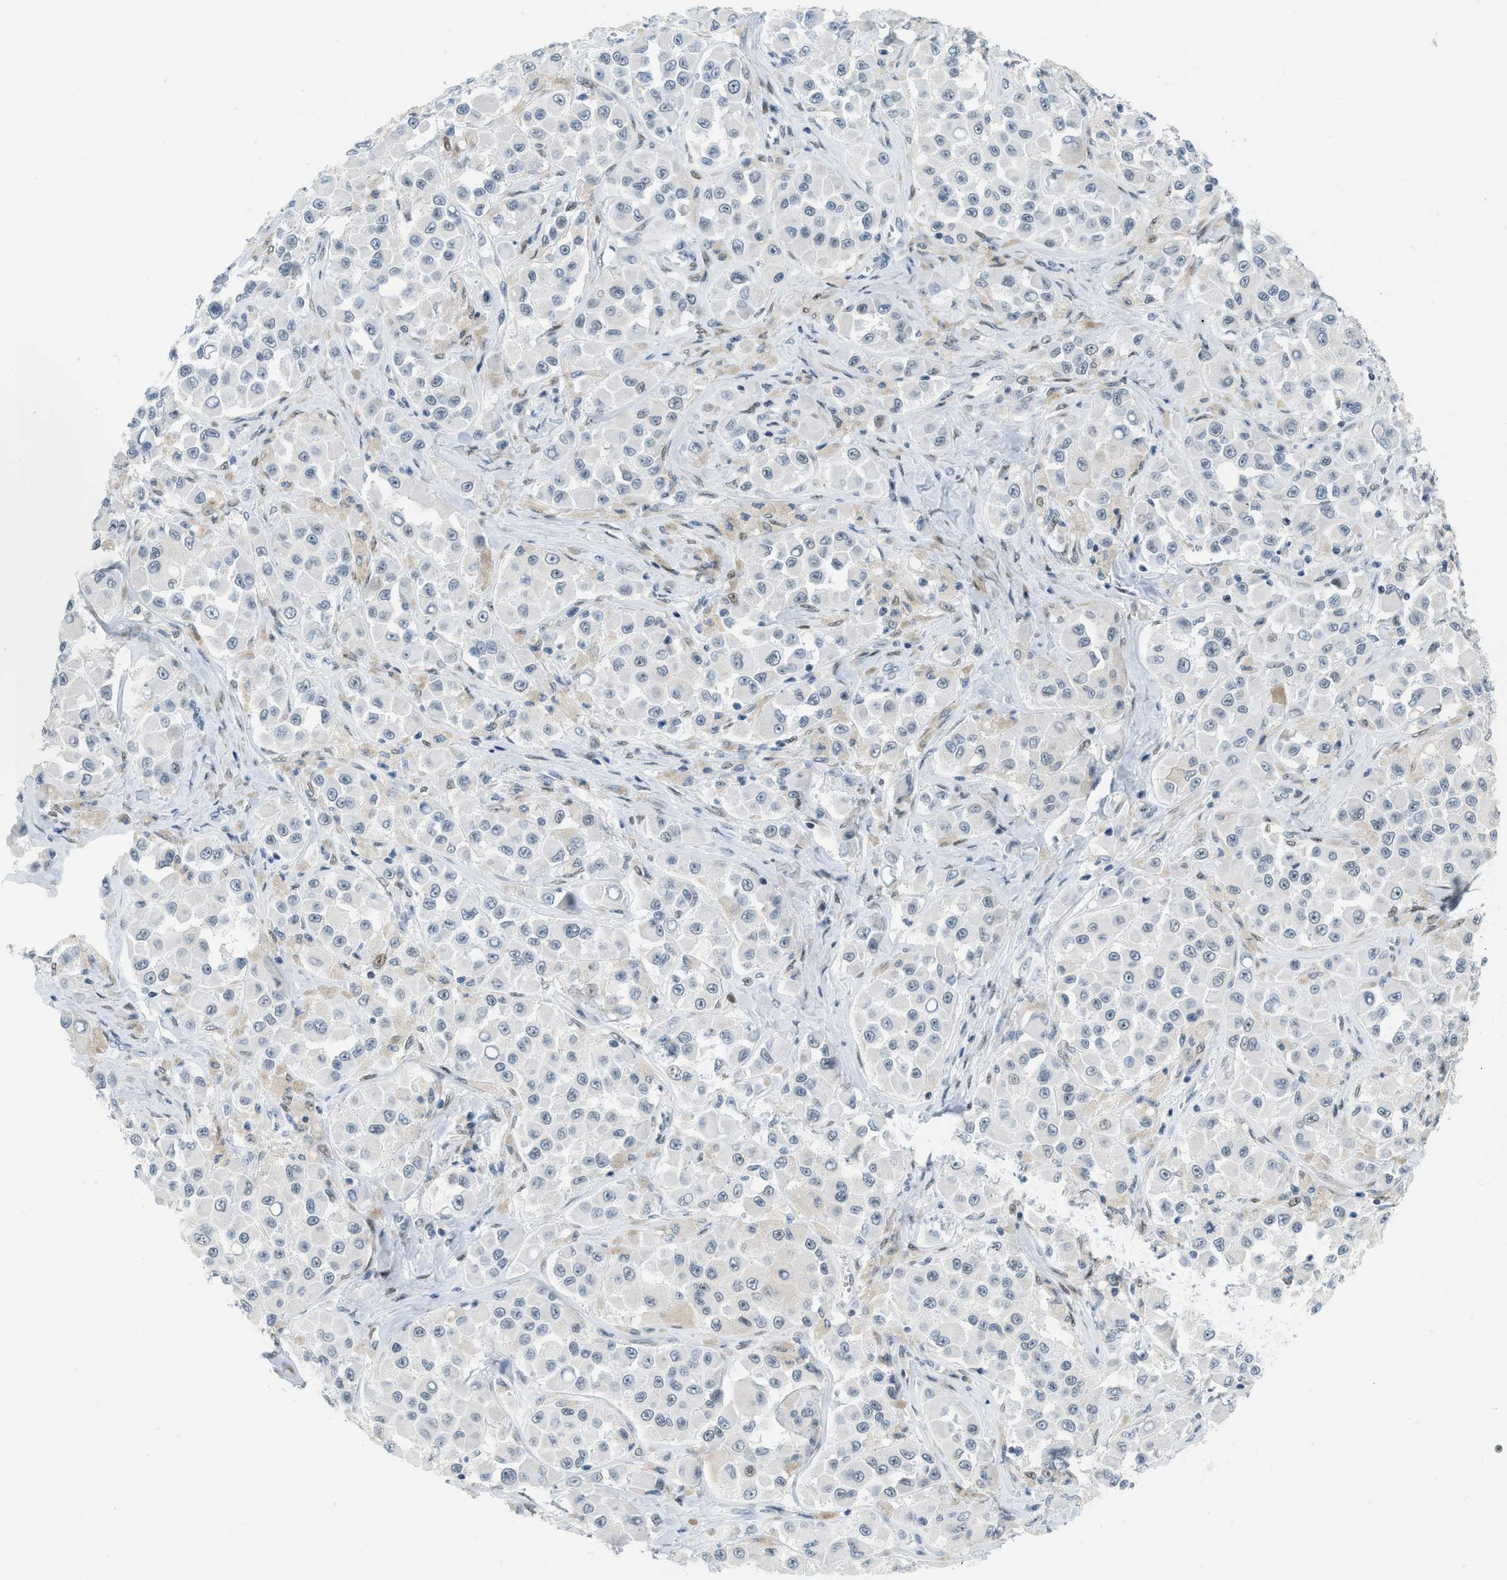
{"staining": {"intensity": "negative", "quantity": "none", "location": "none"}, "tissue": "melanoma", "cell_type": "Tumor cells", "image_type": "cancer", "snomed": [{"axis": "morphology", "description": "Malignant melanoma, NOS"}, {"axis": "topography", "description": "Skin"}], "caption": "IHC micrograph of malignant melanoma stained for a protein (brown), which shows no staining in tumor cells.", "gene": "PBX1", "patient": {"sex": "male", "age": 84}}